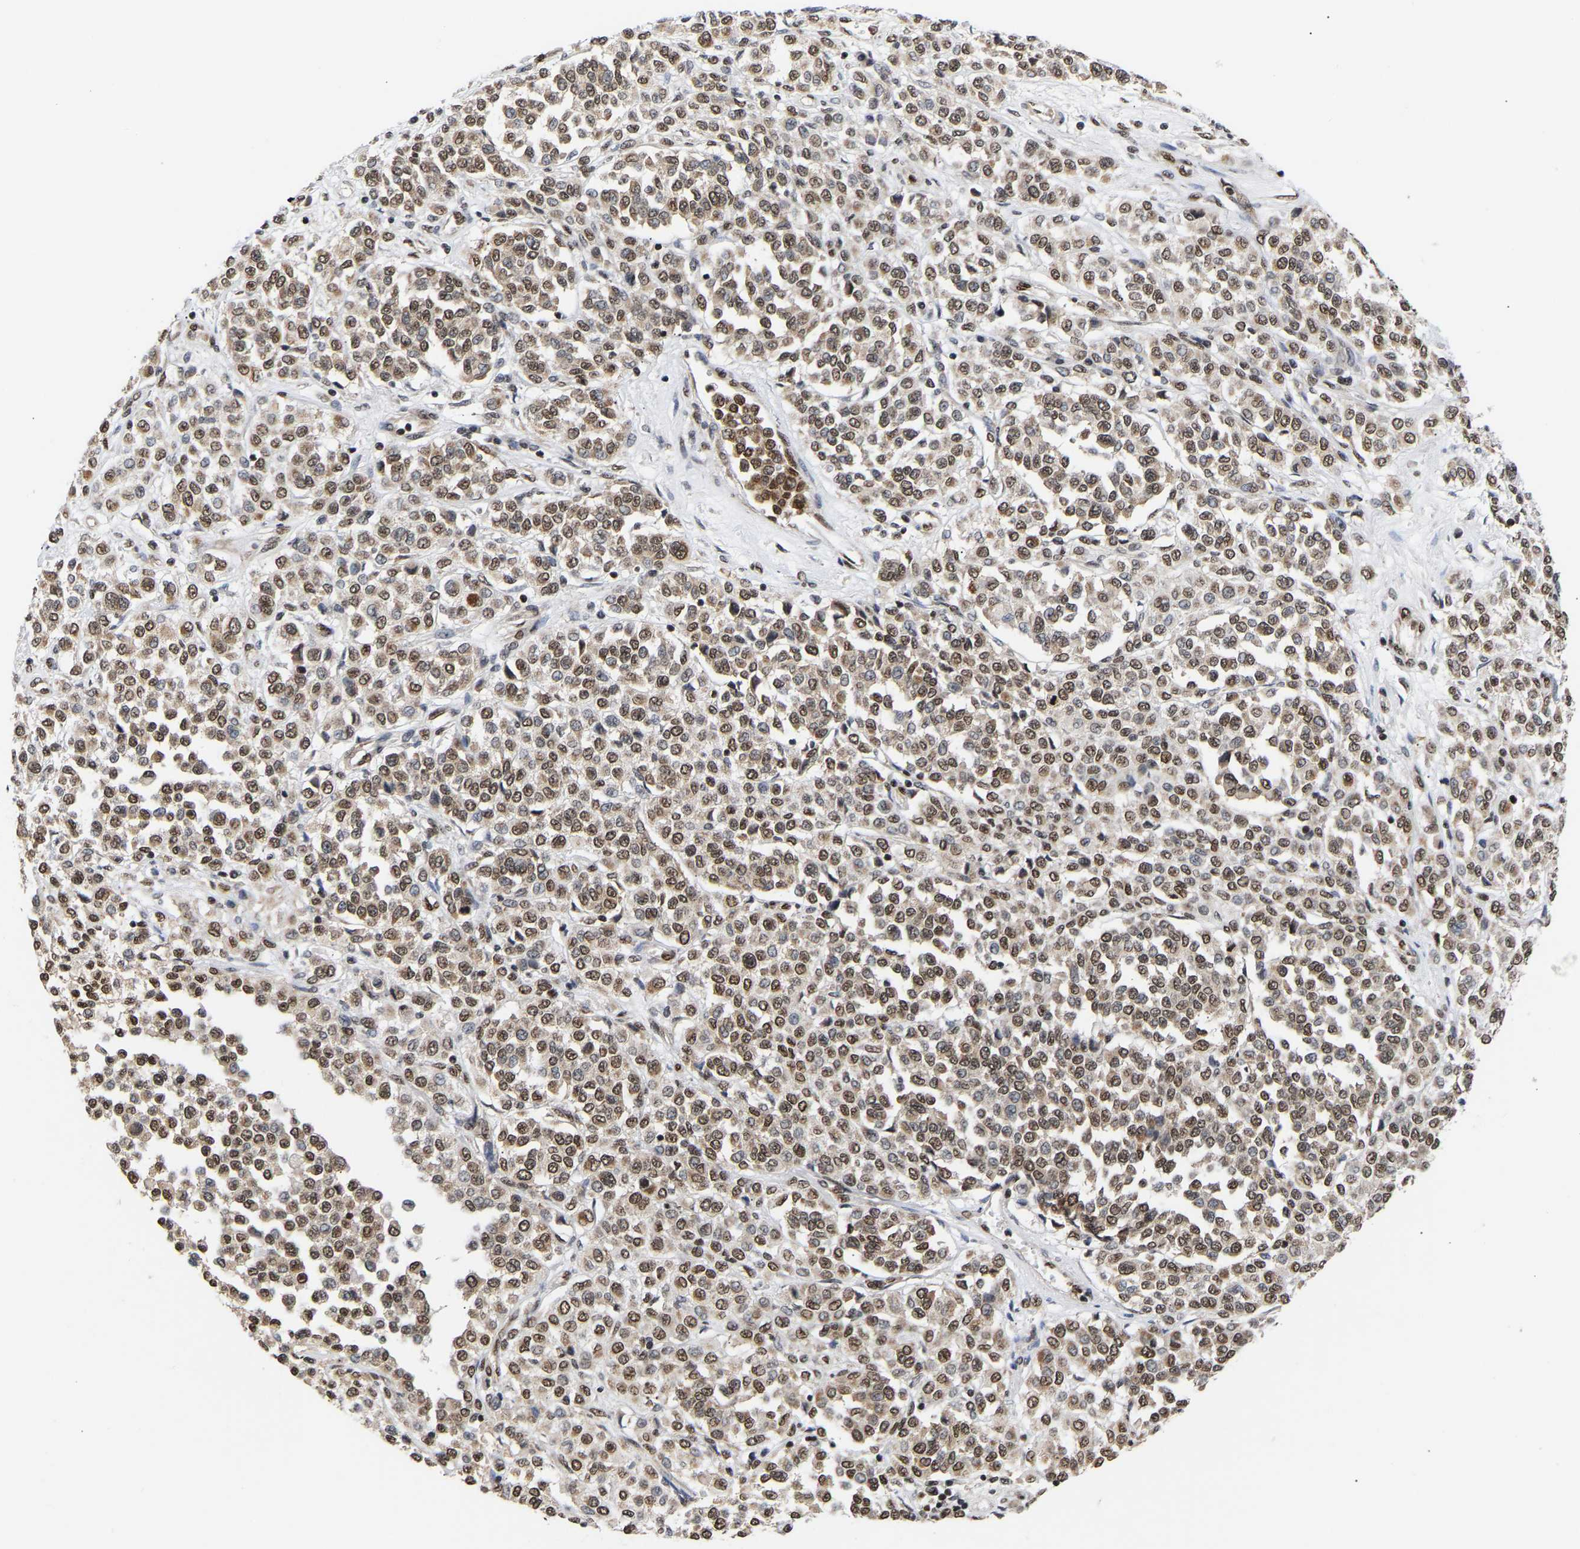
{"staining": {"intensity": "moderate", "quantity": ">75%", "location": "nuclear"}, "tissue": "melanoma", "cell_type": "Tumor cells", "image_type": "cancer", "snomed": [{"axis": "morphology", "description": "Malignant melanoma, Metastatic site"}, {"axis": "topography", "description": "Pancreas"}], "caption": "Immunohistochemistry (IHC) histopathology image of neoplastic tissue: human melanoma stained using IHC displays medium levels of moderate protein expression localized specifically in the nuclear of tumor cells, appearing as a nuclear brown color.", "gene": "PSIP1", "patient": {"sex": "female", "age": 30}}